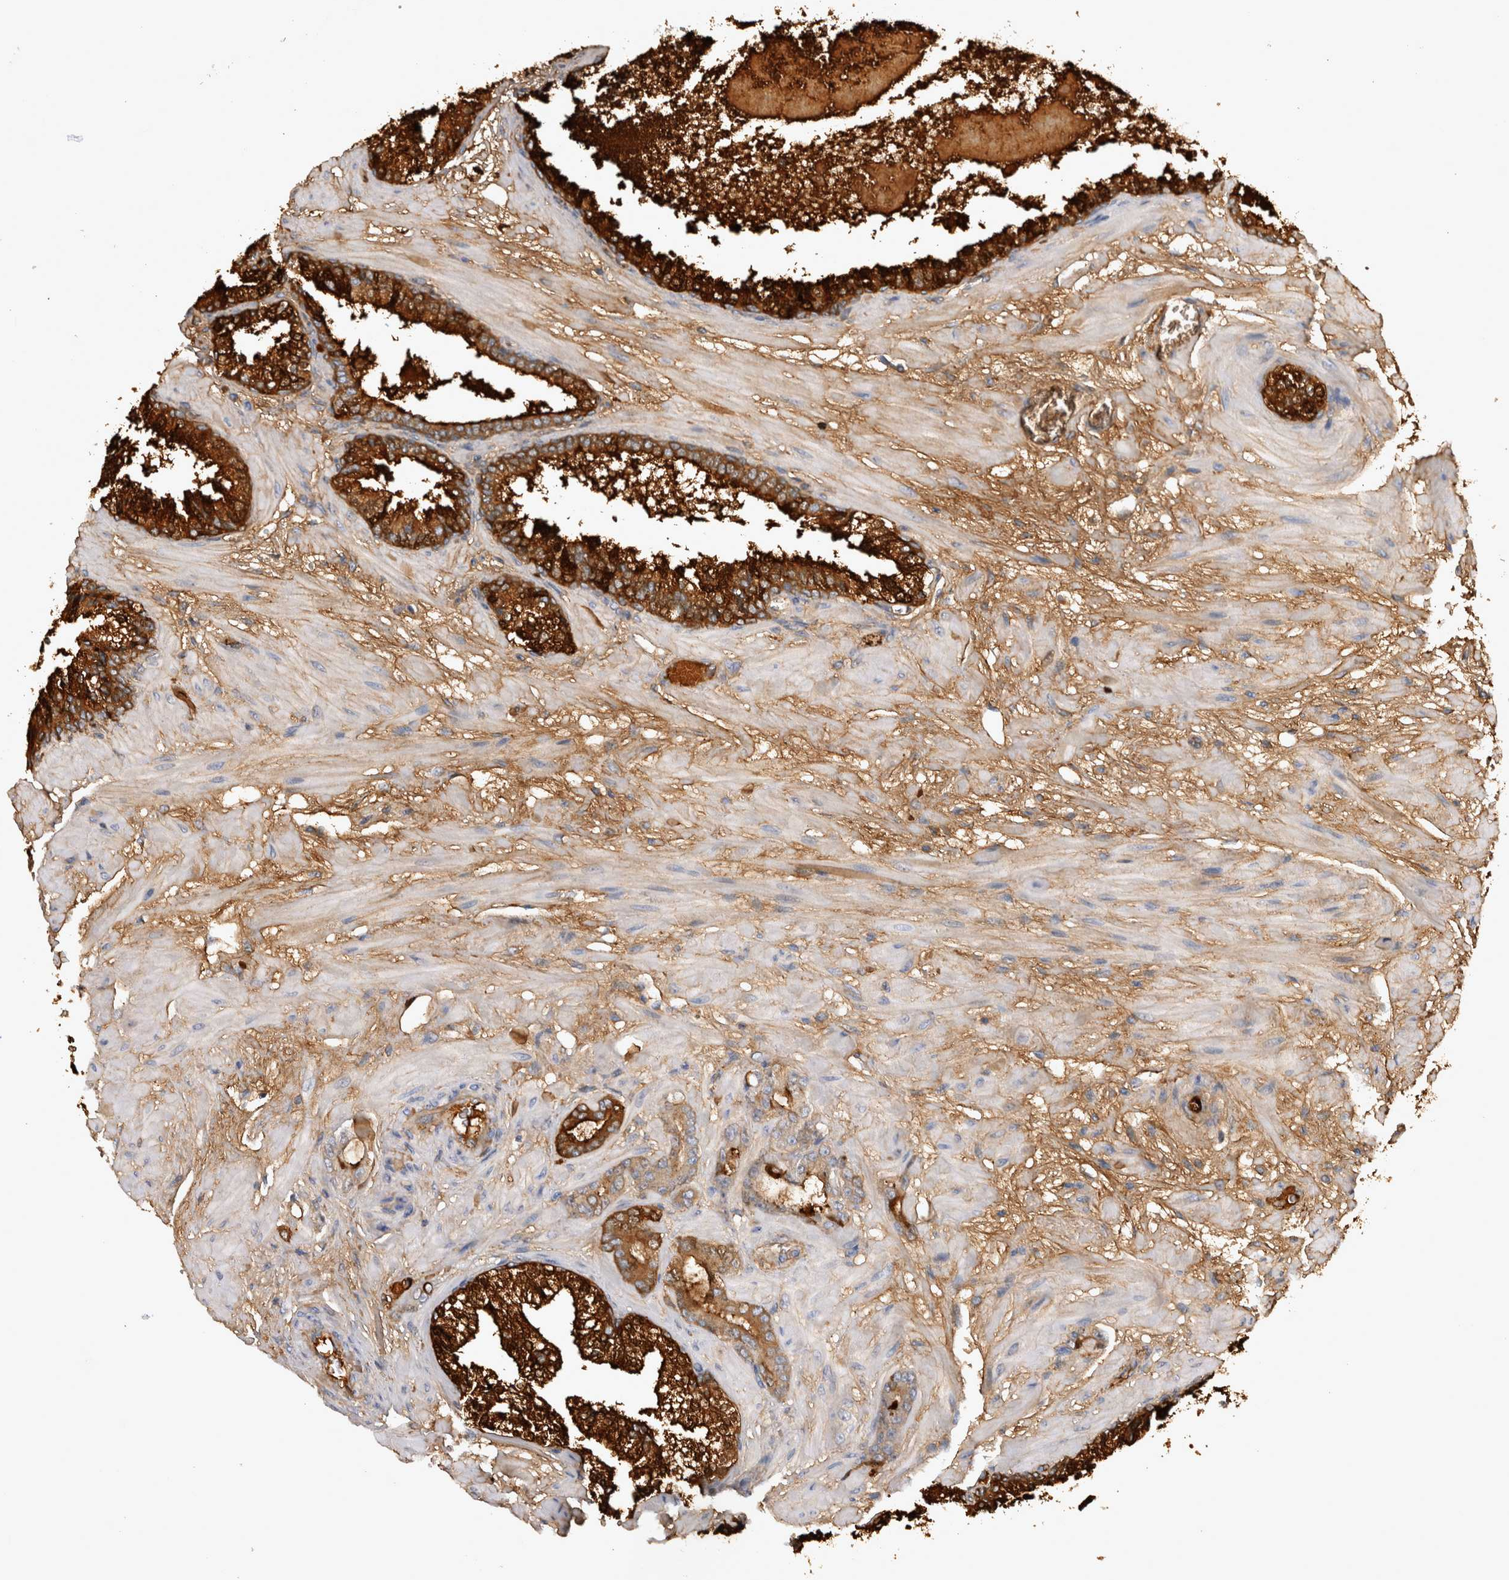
{"staining": {"intensity": "strong", "quantity": ">75%", "location": "cytoplasmic/membranous"}, "tissue": "prostate cancer", "cell_type": "Tumor cells", "image_type": "cancer", "snomed": [{"axis": "morphology", "description": "Adenocarcinoma, Low grade"}, {"axis": "topography", "description": "Prostate"}], "caption": "DAB immunohistochemical staining of low-grade adenocarcinoma (prostate) reveals strong cytoplasmic/membranous protein expression in about >75% of tumor cells.", "gene": "MSMB", "patient": {"sex": "male", "age": 63}}